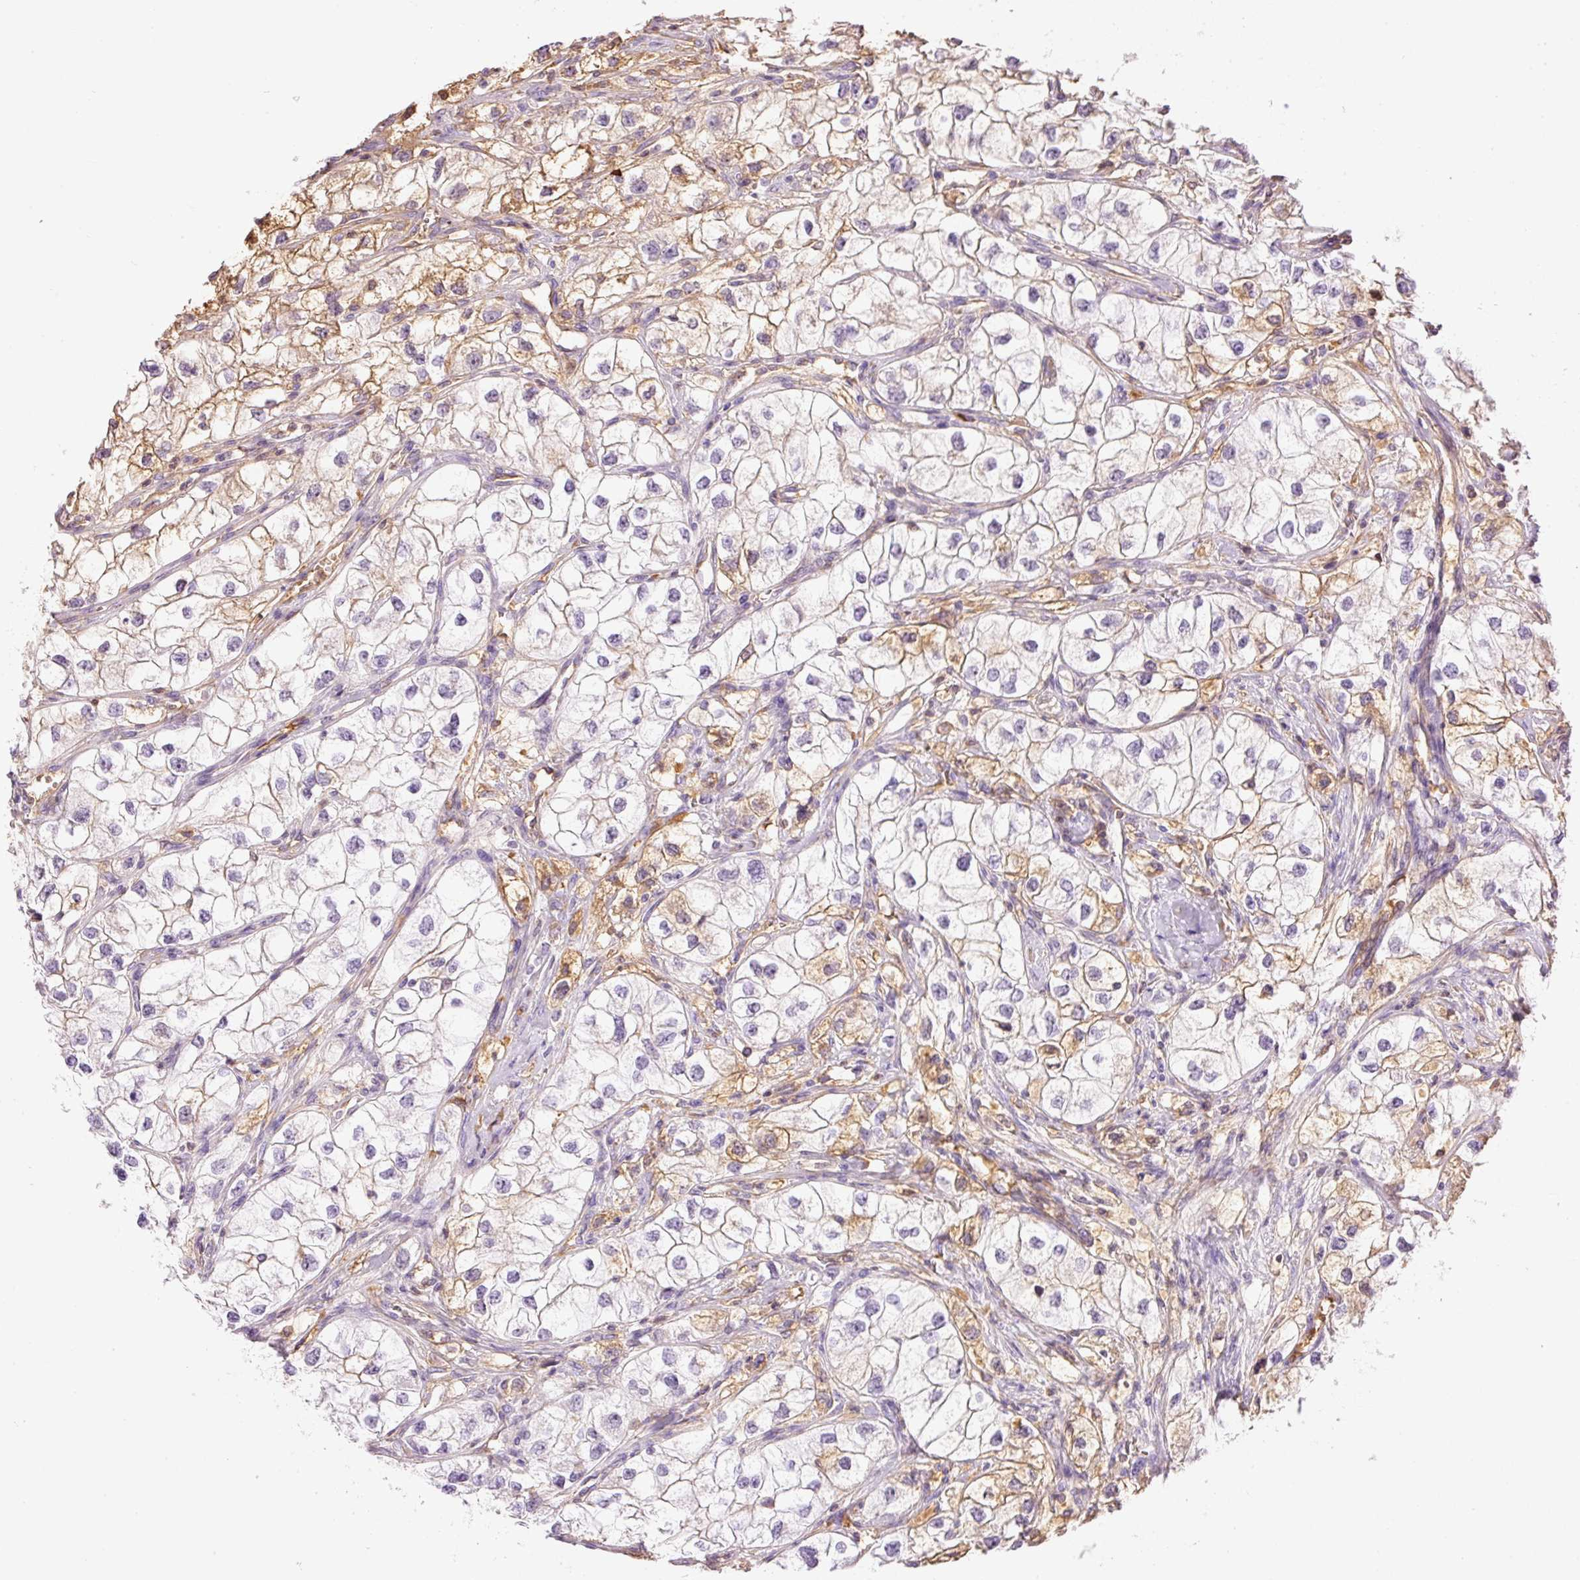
{"staining": {"intensity": "moderate", "quantity": "<25%", "location": "cytoplasmic/membranous"}, "tissue": "renal cancer", "cell_type": "Tumor cells", "image_type": "cancer", "snomed": [{"axis": "morphology", "description": "Adenocarcinoma, NOS"}, {"axis": "topography", "description": "Kidney"}], "caption": "Human renal adenocarcinoma stained with a protein marker displays moderate staining in tumor cells.", "gene": "PRPF38B", "patient": {"sex": "male", "age": 59}}